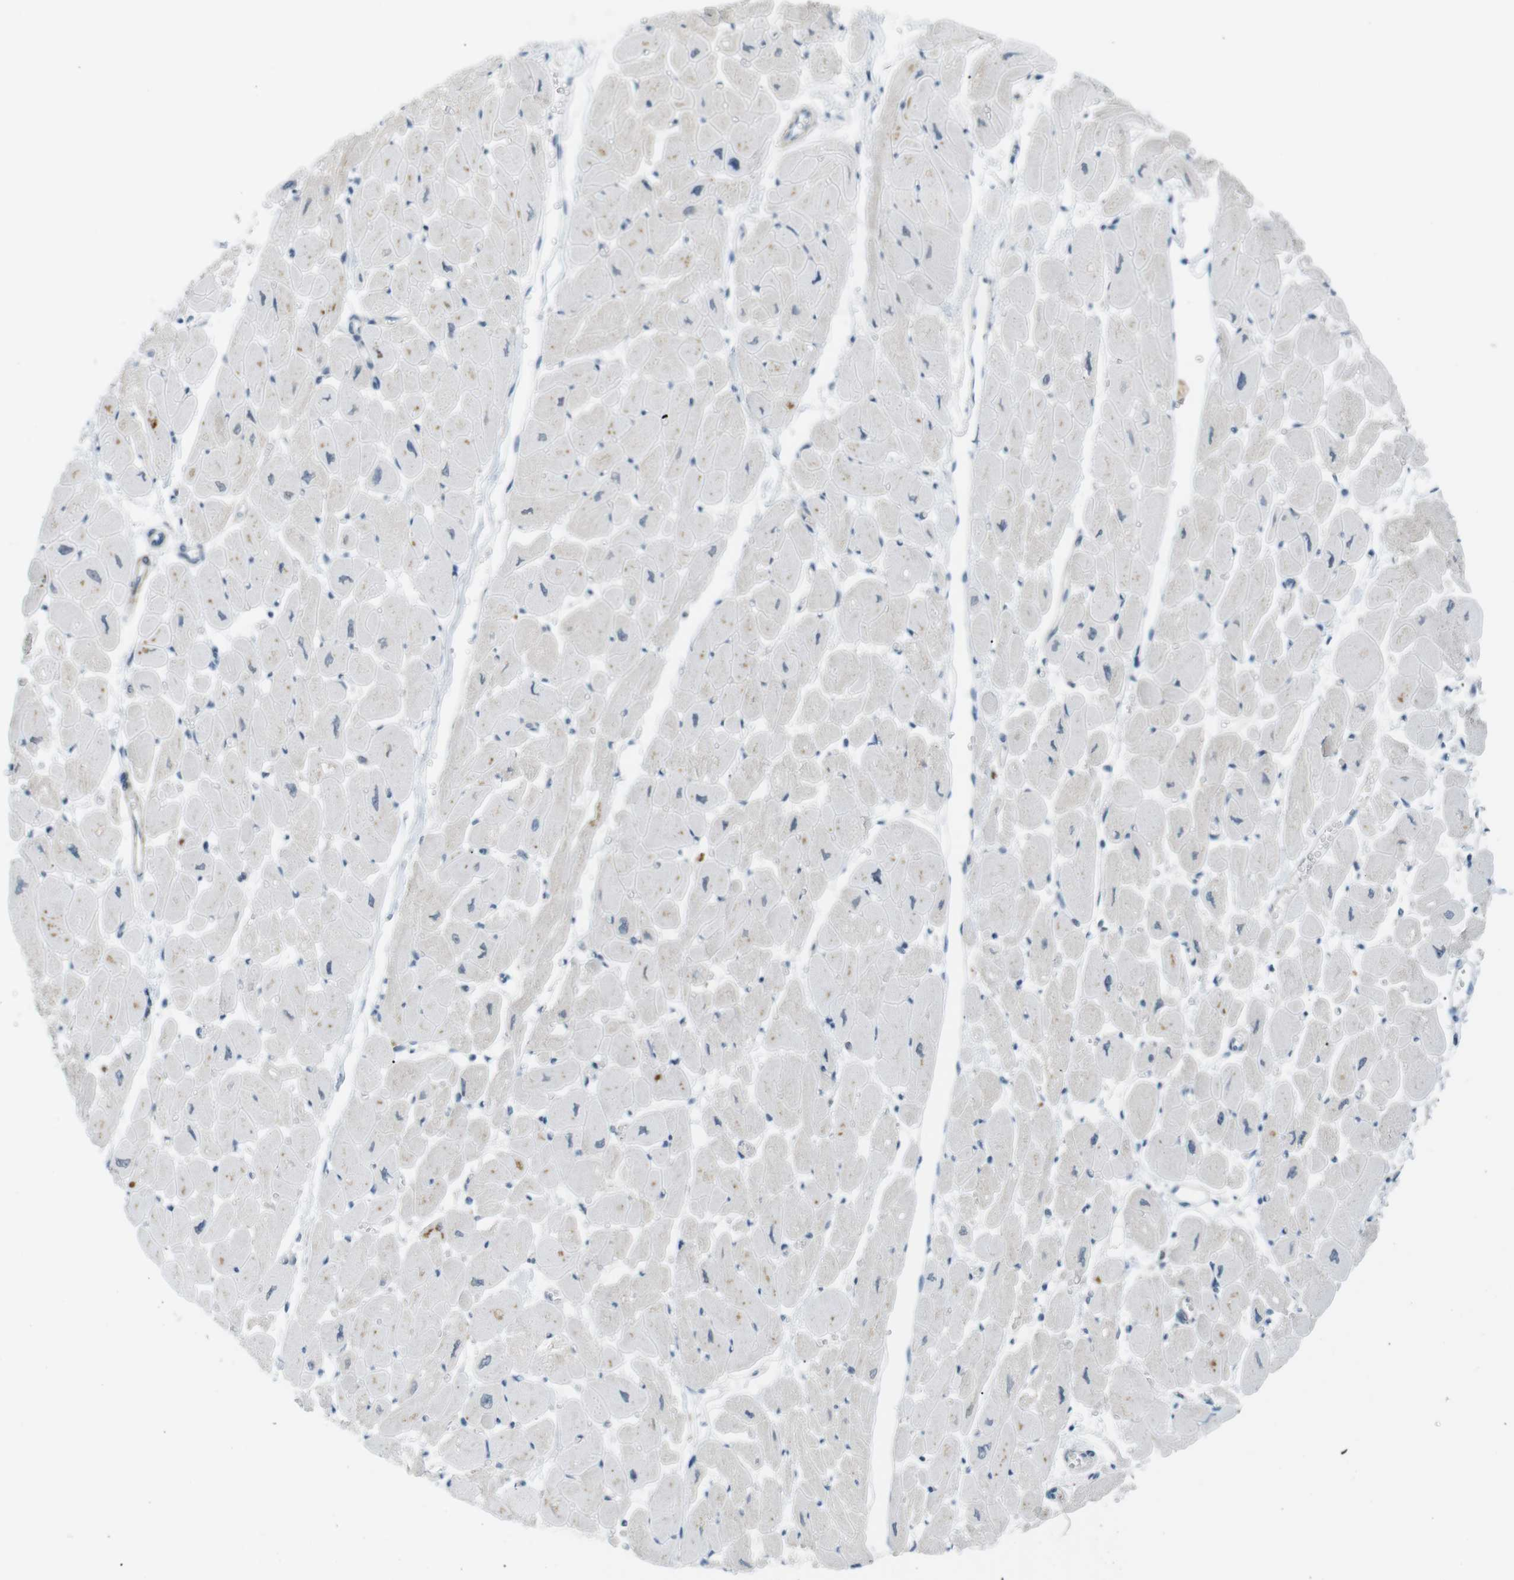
{"staining": {"intensity": "negative", "quantity": "none", "location": "none"}, "tissue": "heart muscle", "cell_type": "Cardiomyocytes", "image_type": "normal", "snomed": [{"axis": "morphology", "description": "Normal tissue, NOS"}, {"axis": "topography", "description": "Heart"}], "caption": "Cardiomyocytes show no significant positivity in normal heart muscle.", "gene": "RTN3", "patient": {"sex": "female", "age": 54}}